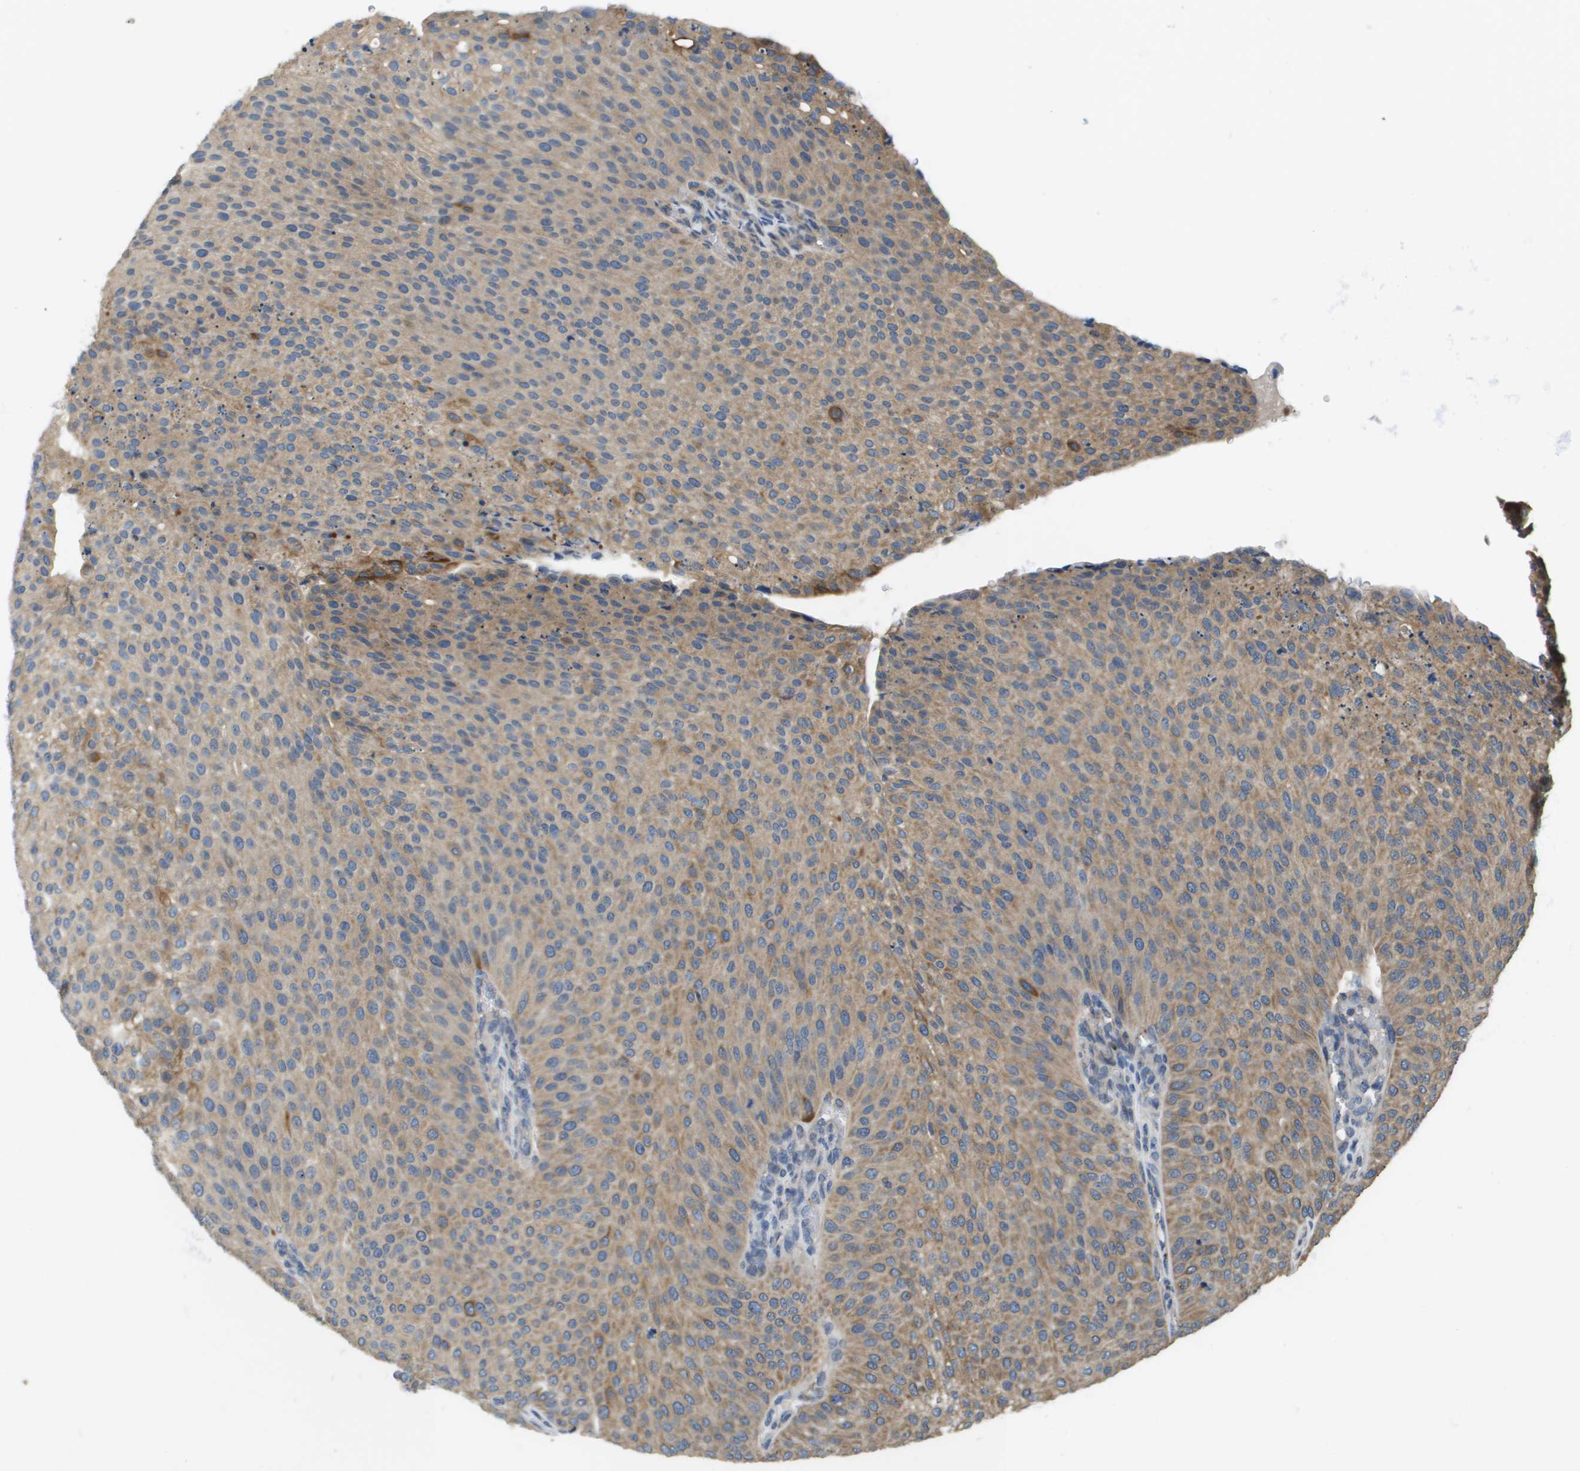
{"staining": {"intensity": "weak", "quantity": ">75%", "location": "cytoplasmic/membranous"}, "tissue": "urothelial cancer", "cell_type": "Tumor cells", "image_type": "cancer", "snomed": [{"axis": "morphology", "description": "Urothelial carcinoma, Low grade"}, {"axis": "topography", "description": "Smooth muscle"}, {"axis": "topography", "description": "Urinary bladder"}], "caption": "The micrograph displays a brown stain indicating the presence of a protein in the cytoplasmic/membranous of tumor cells in urothelial carcinoma (low-grade).", "gene": "KRT23", "patient": {"sex": "male", "age": 60}}